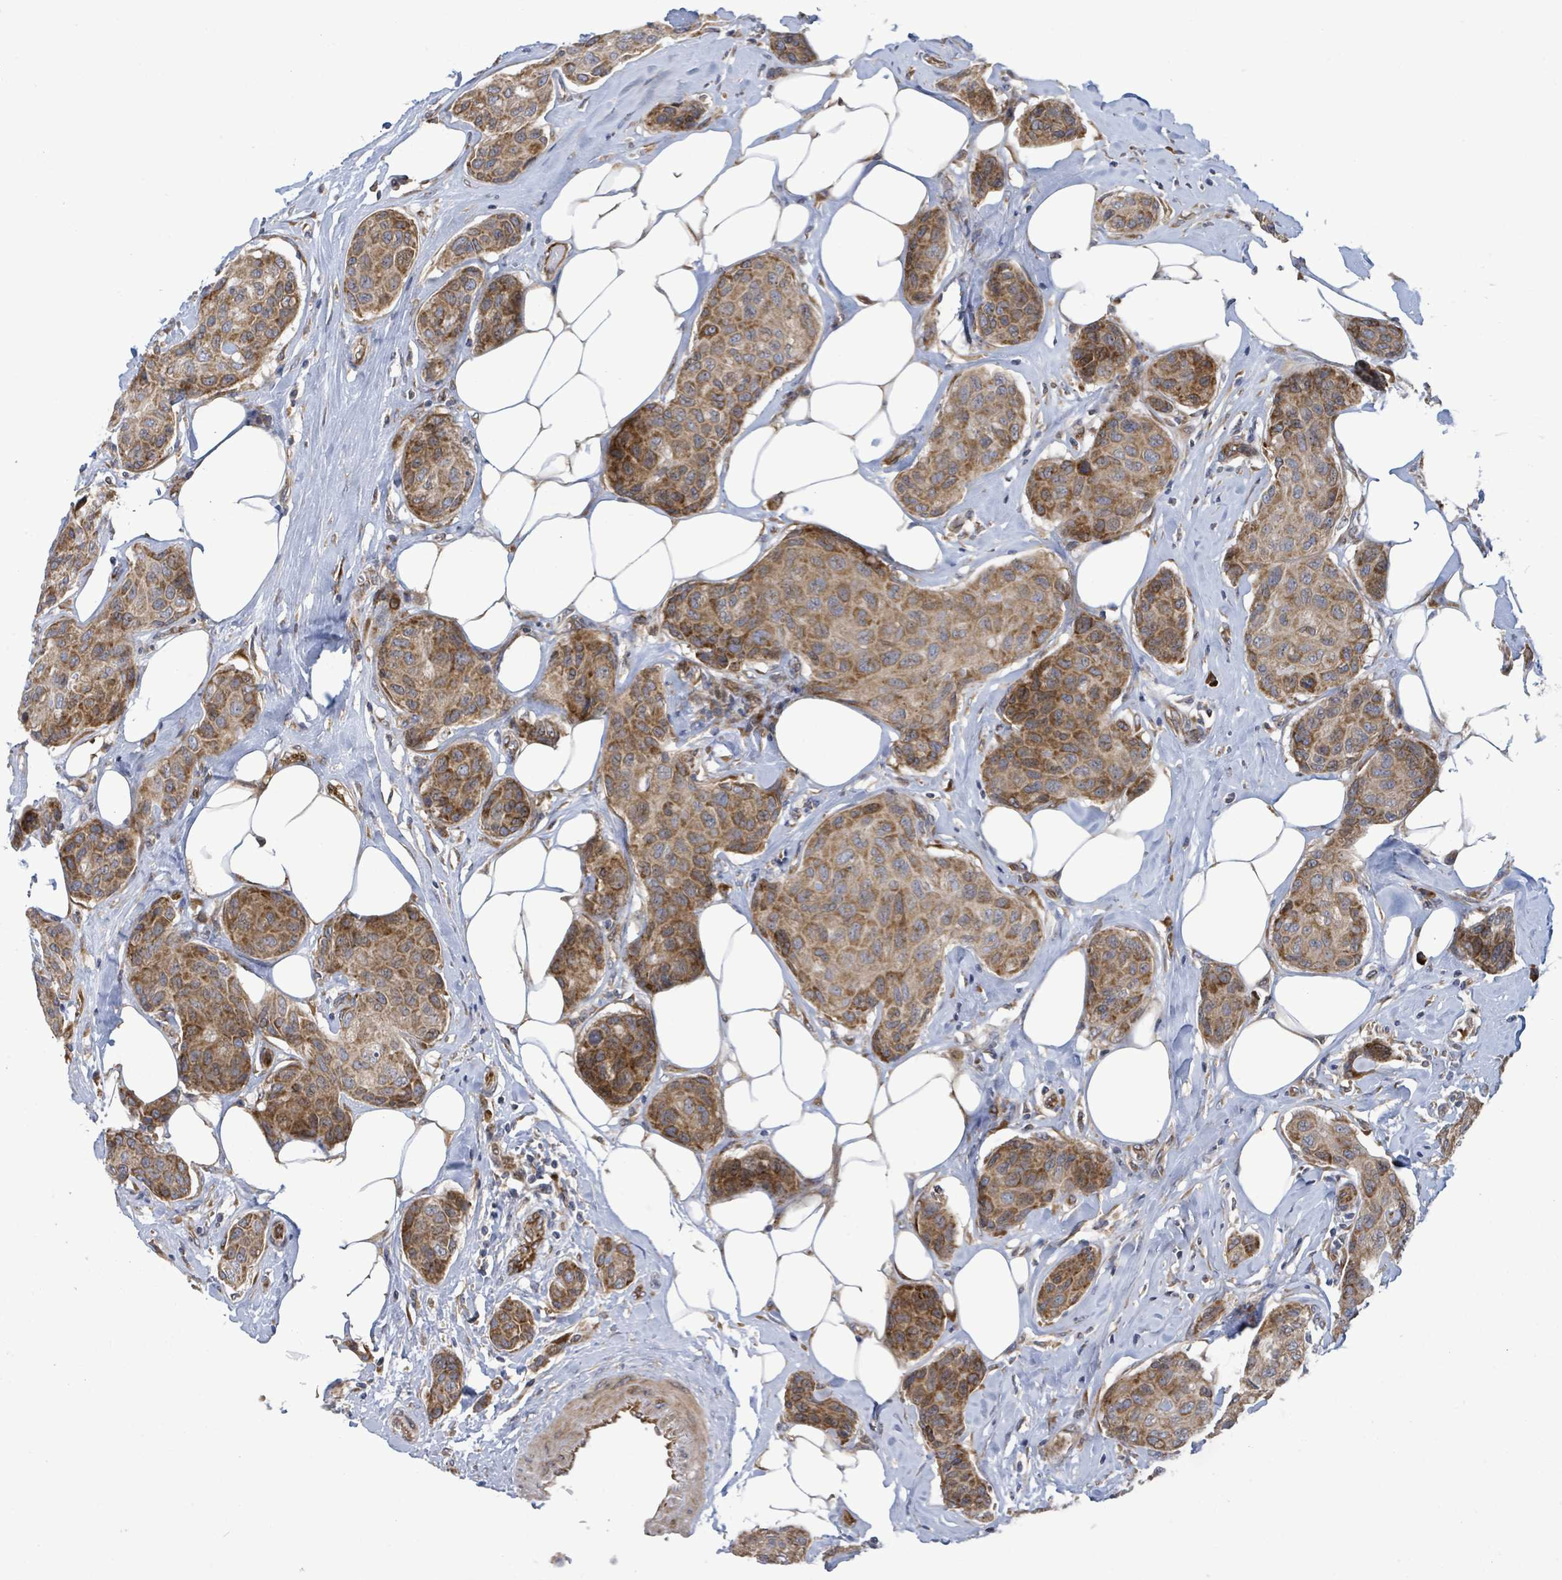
{"staining": {"intensity": "moderate", "quantity": ">75%", "location": "cytoplasmic/membranous"}, "tissue": "breast cancer", "cell_type": "Tumor cells", "image_type": "cancer", "snomed": [{"axis": "morphology", "description": "Duct carcinoma"}, {"axis": "topography", "description": "Breast"}, {"axis": "topography", "description": "Lymph node"}], "caption": "Brown immunohistochemical staining in human breast infiltrating ductal carcinoma displays moderate cytoplasmic/membranous expression in about >75% of tumor cells.", "gene": "NOMO1", "patient": {"sex": "female", "age": 80}}